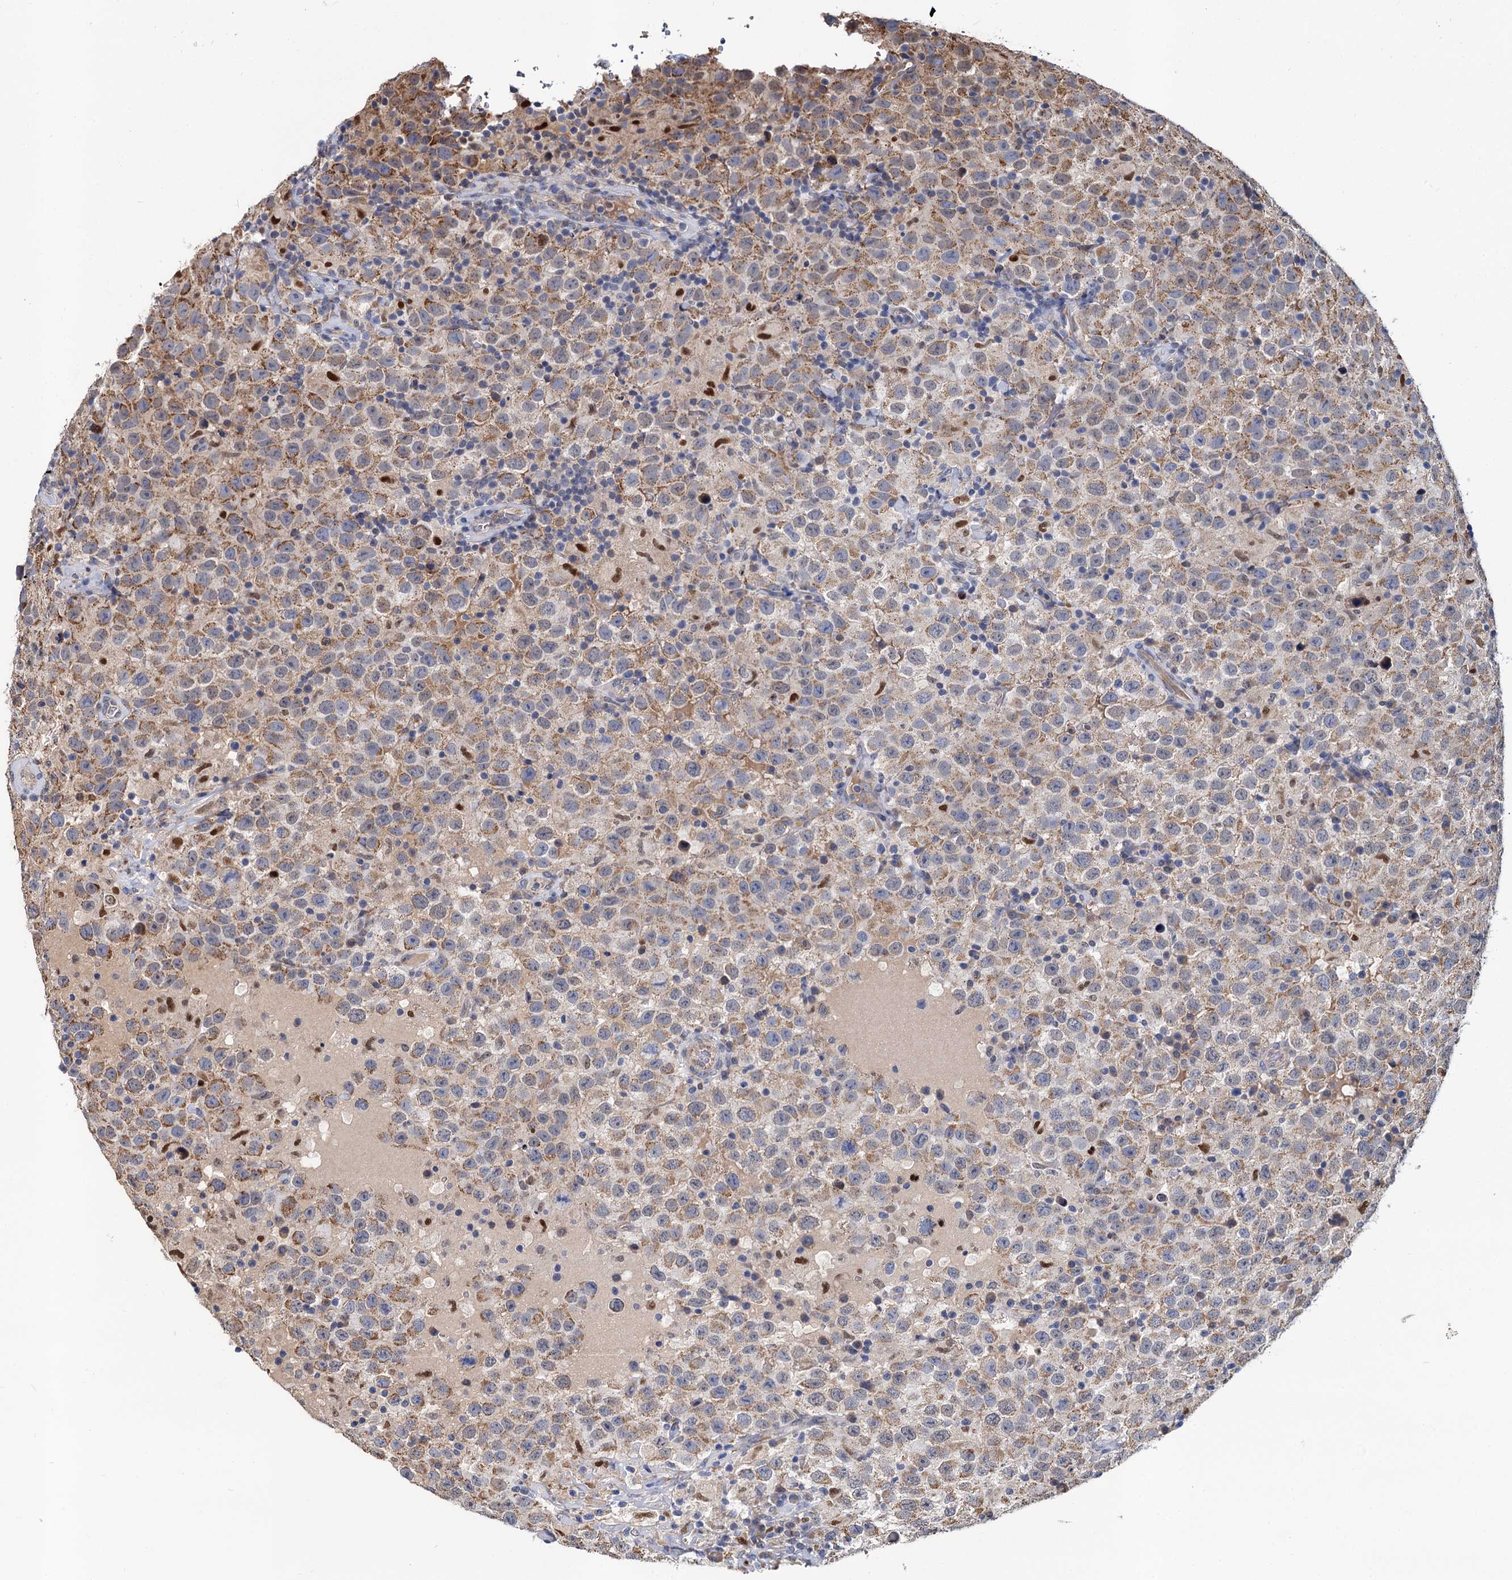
{"staining": {"intensity": "moderate", "quantity": ">75%", "location": "cytoplasmic/membranous"}, "tissue": "testis cancer", "cell_type": "Tumor cells", "image_type": "cancer", "snomed": [{"axis": "morphology", "description": "Seminoma, NOS"}, {"axis": "topography", "description": "Testis"}], "caption": "A brown stain highlights moderate cytoplasmic/membranous expression of a protein in human seminoma (testis) tumor cells. (DAB (3,3'-diaminobenzidine) IHC, brown staining for protein, blue staining for nuclei).", "gene": "ALKBH7", "patient": {"sex": "male", "age": 41}}